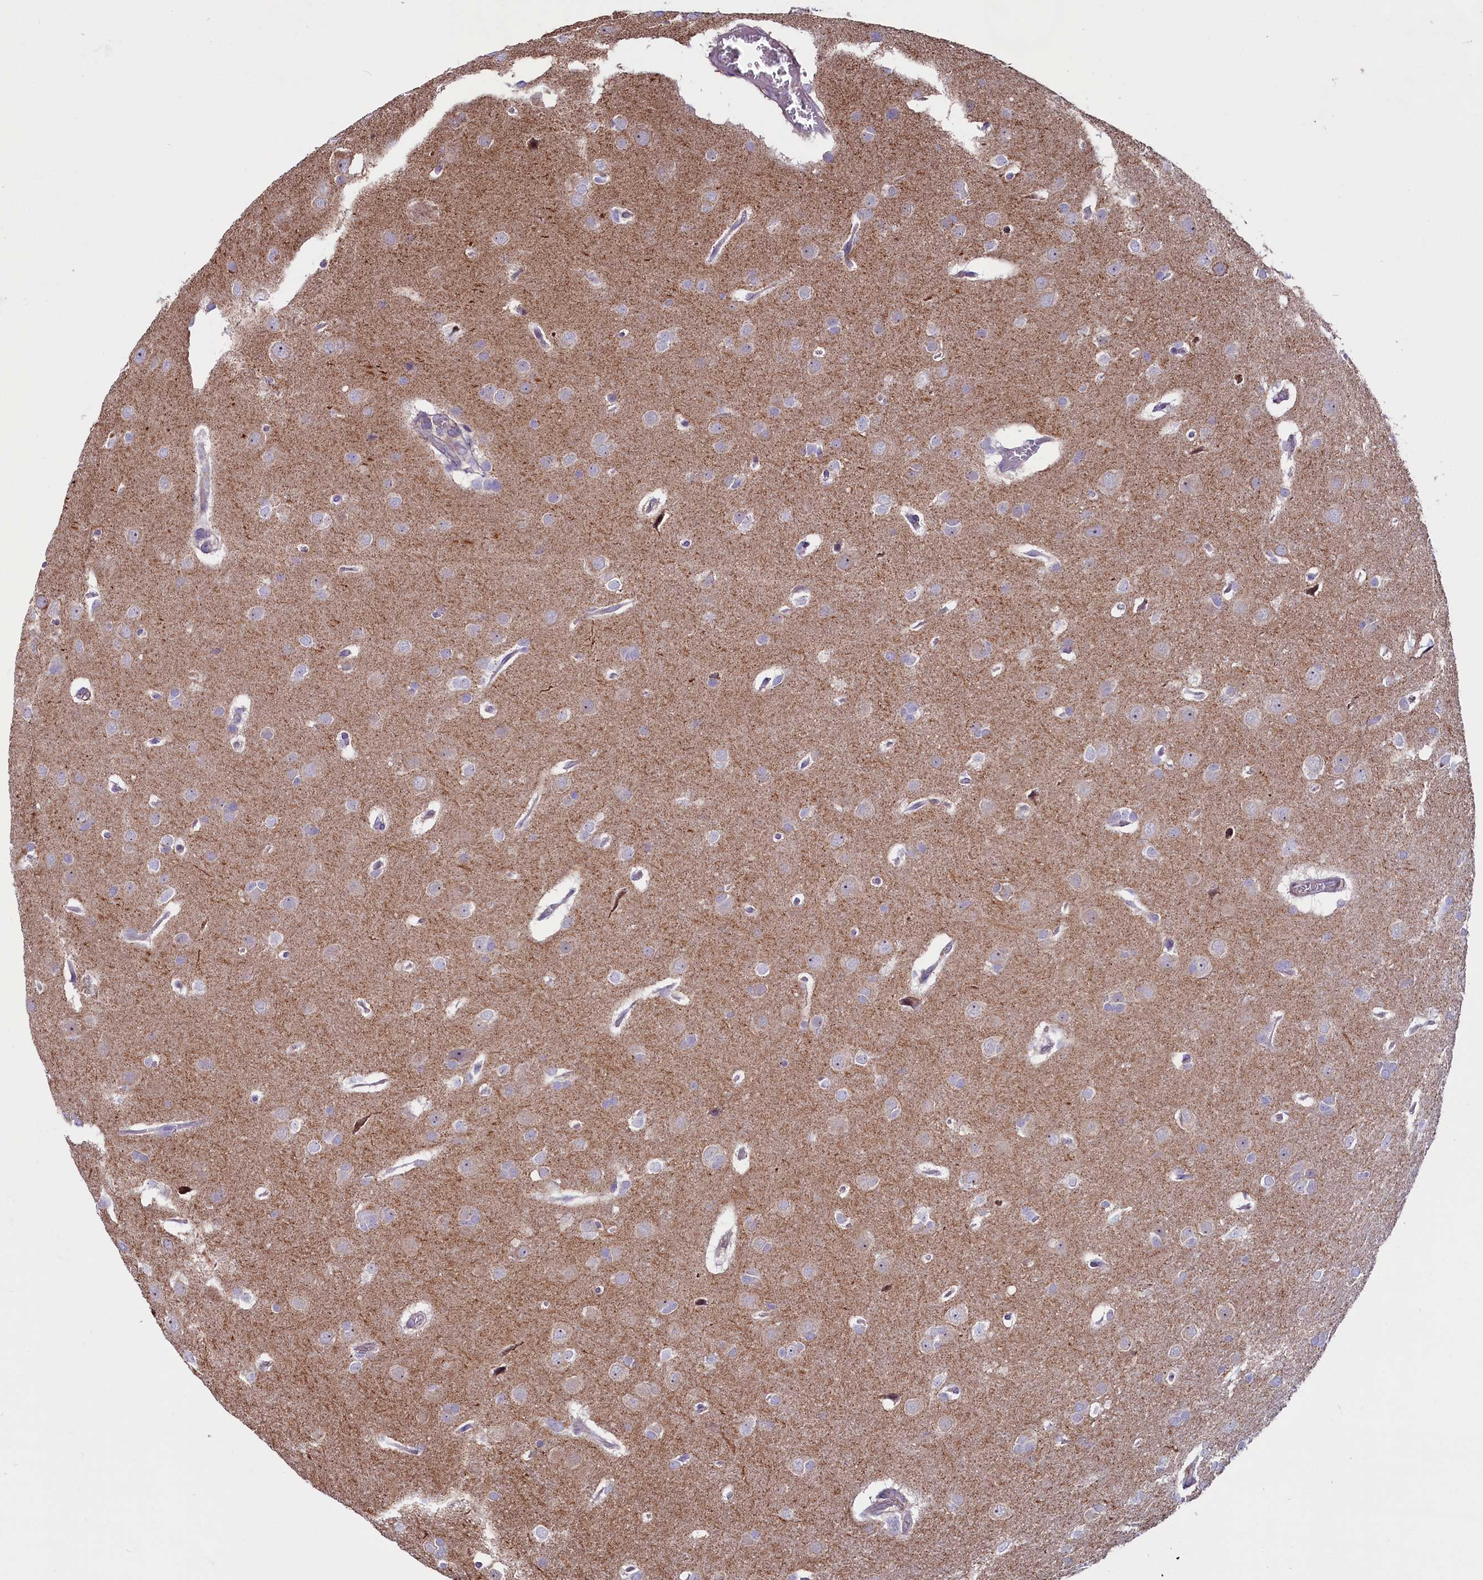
{"staining": {"intensity": "negative", "quantity": "none", "location": "none"}, "tissue": "glioma", "cell_type": "Tumor cells", "image_type": "cancer", "snomed": [{"axis": "morphology", "description": "Glioma, malignant, Low grade"}, {"axis": "topography", "description": "Brain"}], "caption": "This histopathology image is of malignant glioma (low-grade) stained with IHC to label a protein in brown with the nuclei are counter-stained blue. There is no expression in tumor cells.", "gene": "IL20RA", "patient": {"sex": "female", "age": 32}}